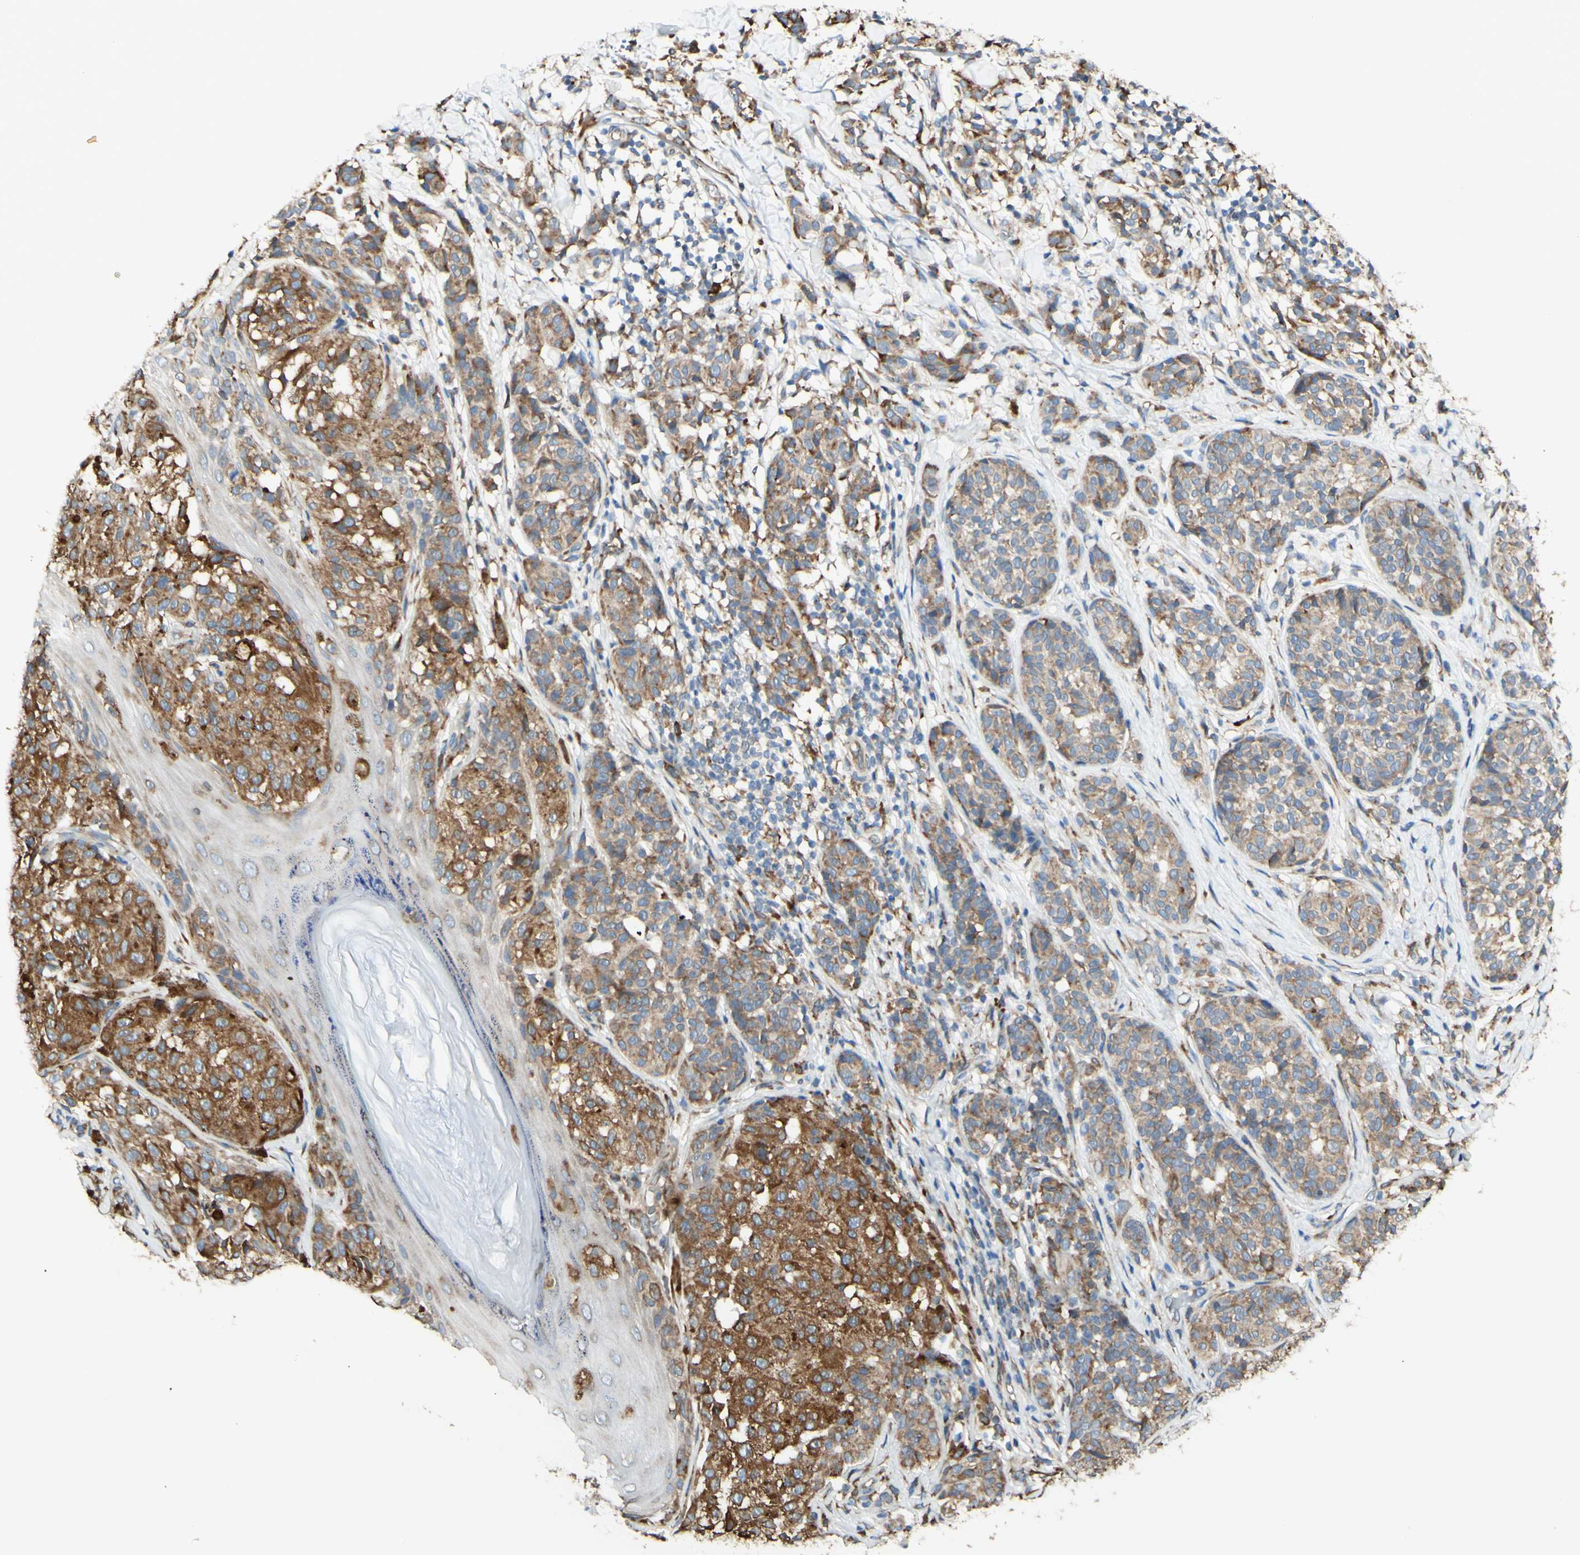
{"staining": {"intensity": "moderate", "quantity": ">75%", "location": "cytoplasmic/membranous"}, "tissue": "melanoma", "cell_type": "Tumor cells", "image_type": "cancer", "snomed": [{"axis": "morphology", "description": "Malignant melanoma, NOS"}, {"axis": "topography", "description": "Skin"}], "caption": "Protein expression analysis of human malignant melanoma reveals moderate cytoplasmic/membranous expression in approximately >75% of tumor cells. (DAB (3,3'-diaminobenzidine) IHC with brightfield microscopy, high magnification).", "gene": "DNAJB11", "patient": {"sex": "female", "age": 46}}